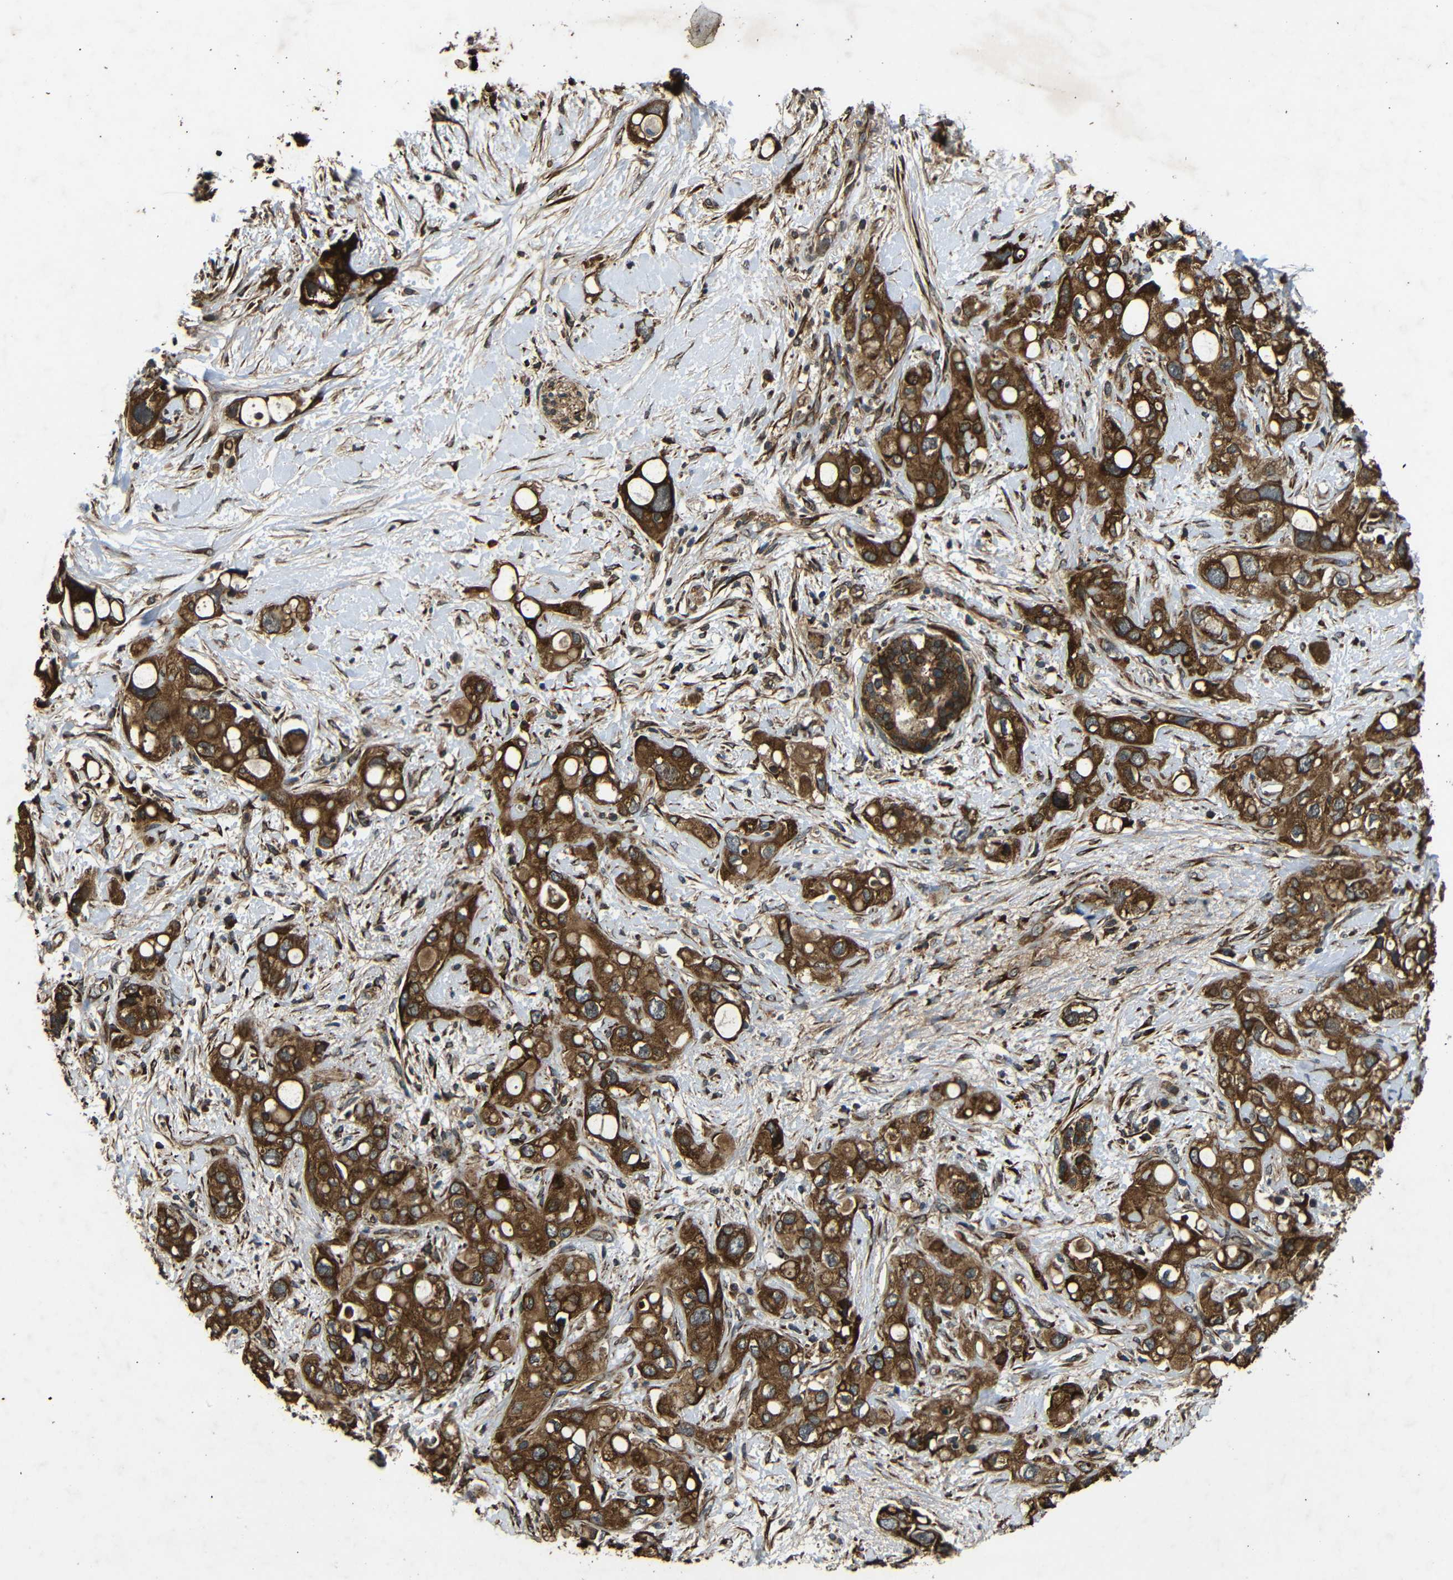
{"staining": {"intensity": "strong", "quantity": ">75%", "location": "cytoplasmic/membranous"}, "tissue": "pancreatic cancer", "cell_type": "Tumor cells", "image_type": "cancer", "snomed": [{"axis": "morphology", "description": "Adenocarcinoma, NOS"}, {"axis": "topography", "description": "Pancreas"}], "caption": "Pancreatic adenocarcinoma was stained to show a protein in brown. There is high levels of strong cytoplasmic/membranous expression in approximately >75% of tumor cells. The protein of interest is shown in brown color, while the nuclei are stained blue.", "gene": "TRPC1", "patient": {"sex": "female", "age": 56}}